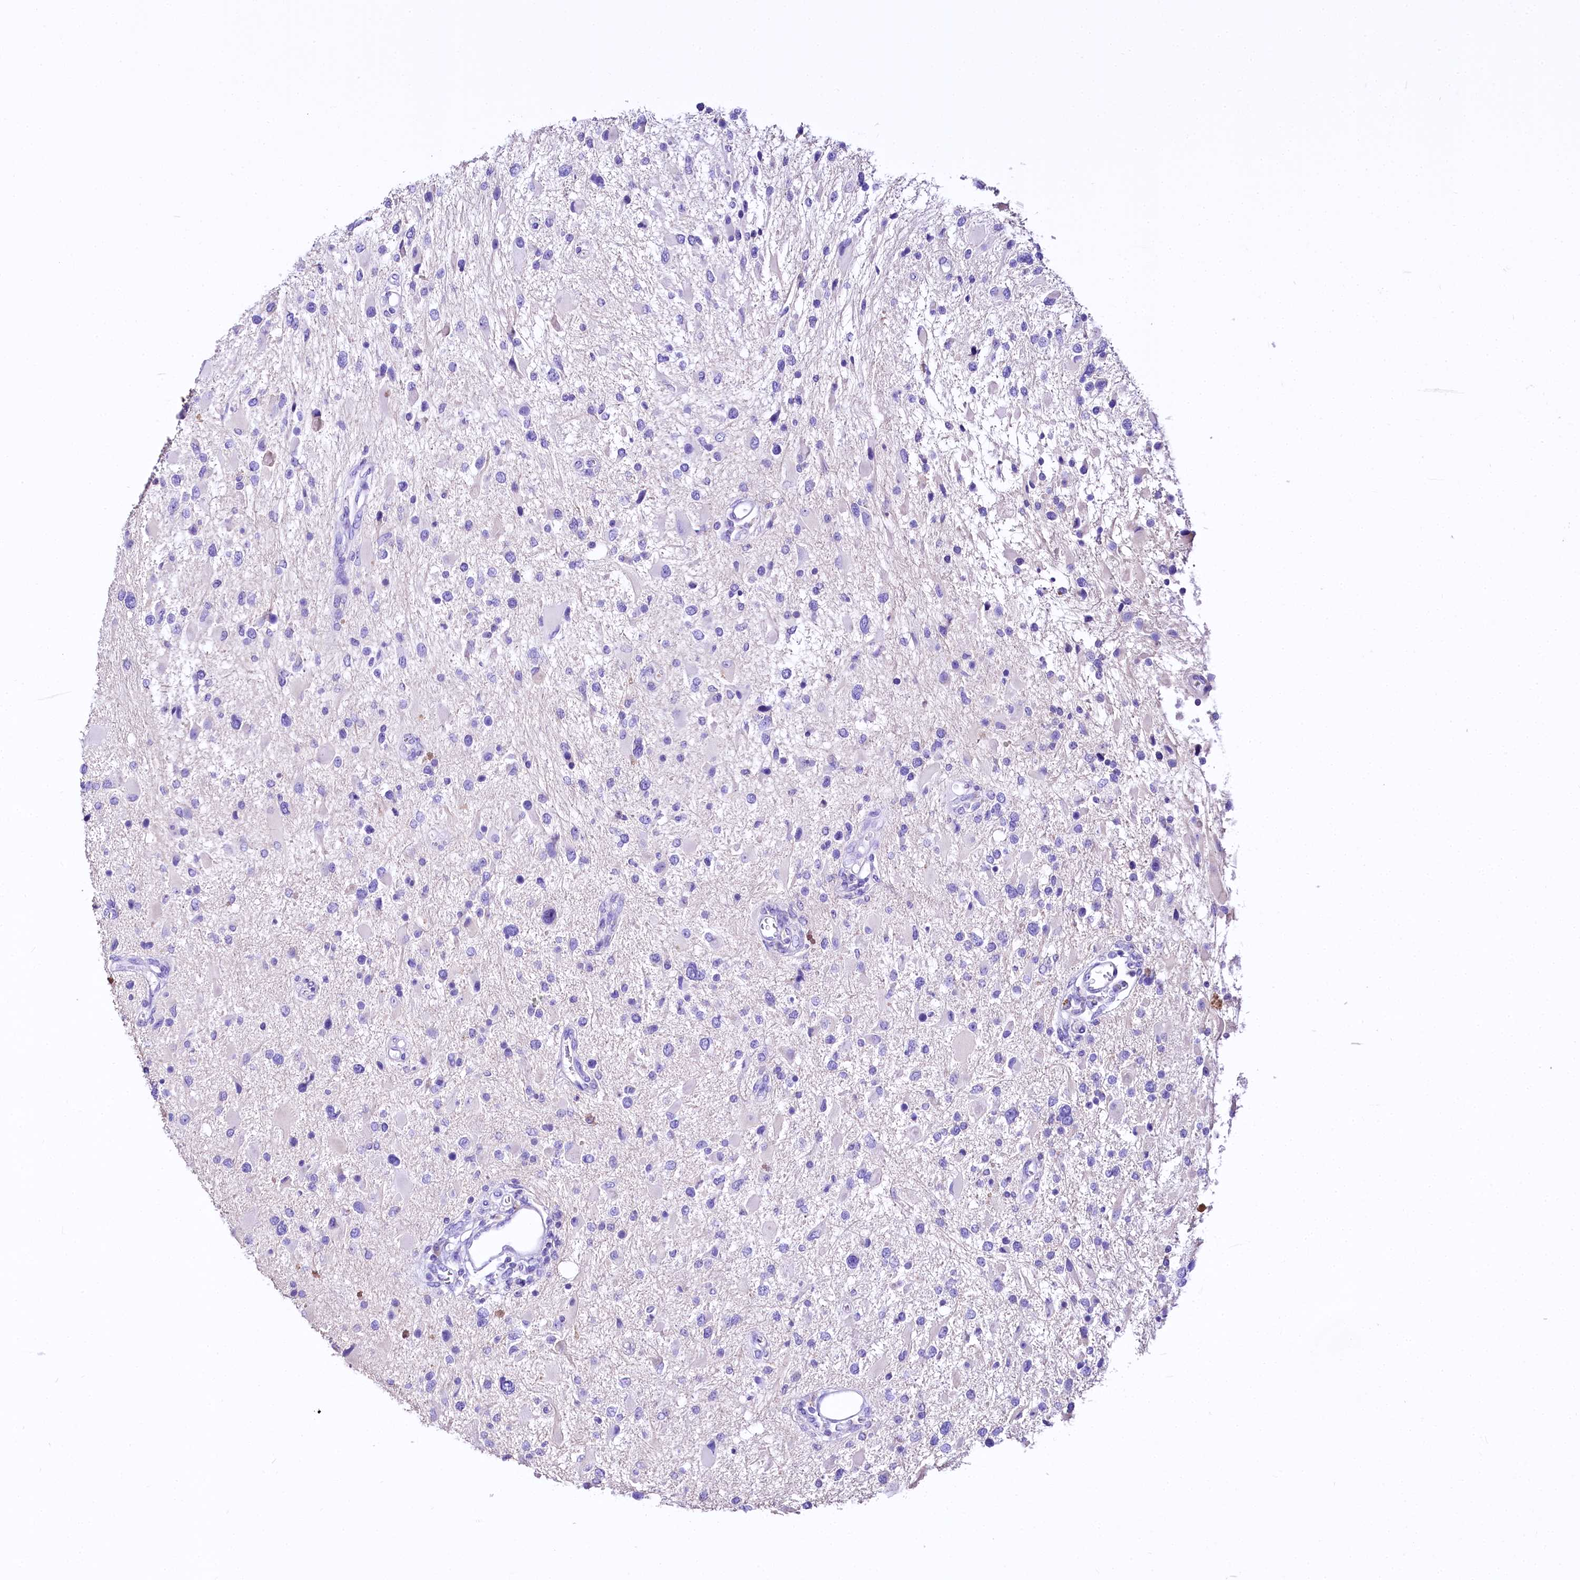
{"staining": {"intensity": "negative", "quantity": "none", "location": "none"}, "tissue": "glioma", "cell_type": "Tumor cells", "image_type": "cancer", "snomed": [{"axis": "morphology", "description": "Glioma, malignant, High grade"}, {"axis": "topography", "description": "Brain"}], "caption": "A high-resolution micrograph shows immunohistochemistry (IHC) staining of glioma, which shows no significant staining in tumor cells. The staining is performed using DAB (3,3'-diaminobenzidine) brown chromogen with nuclei counter-stained in using hematoxylin.", "gene": "A2ML1", "patient": {"sex": "male", "age": 53}}